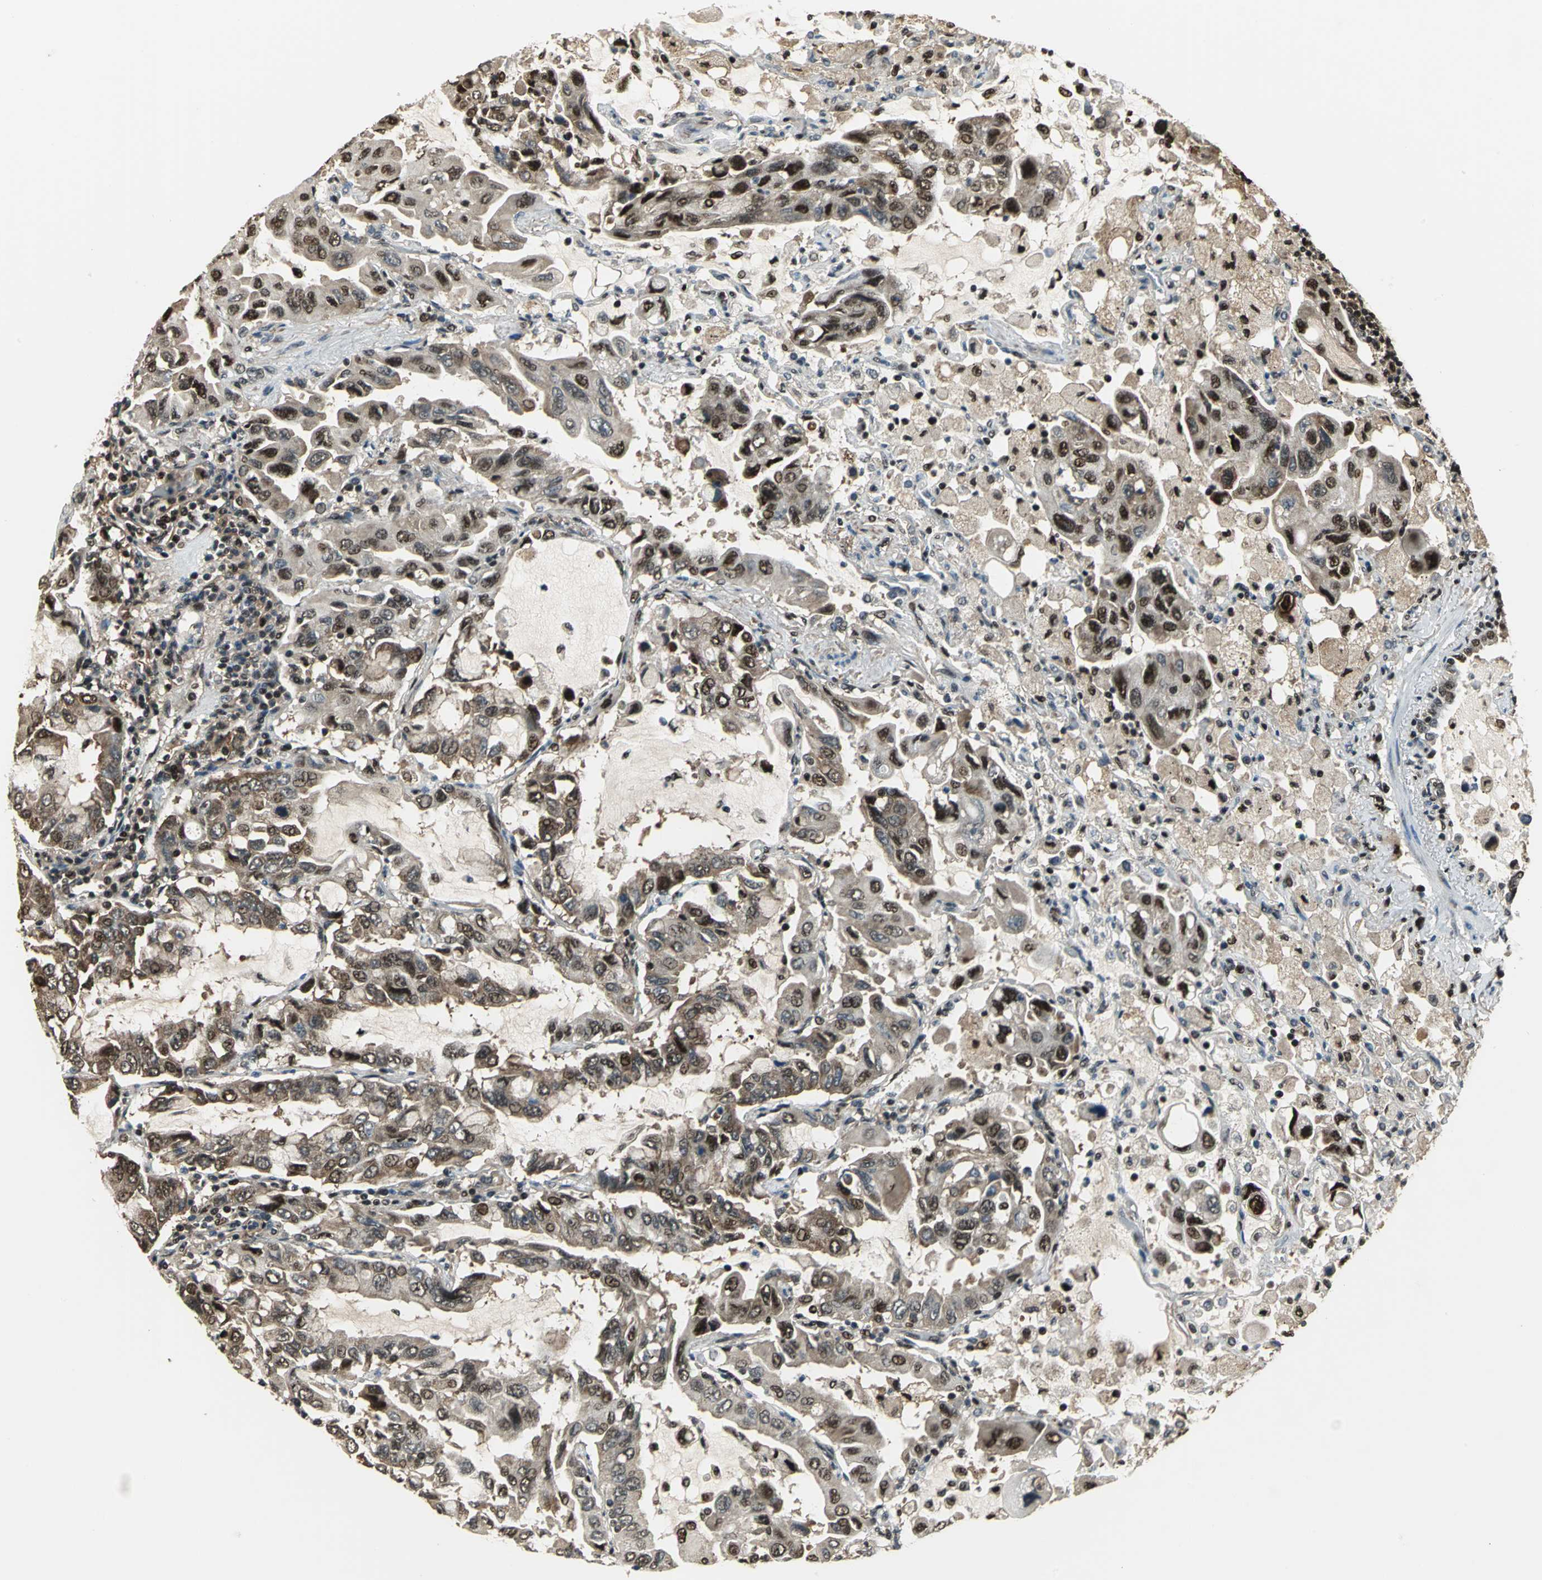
{"staining": {"intensity": "moderate", "quantity": ">75%", "location": "nuclear"}, "tissue": "lung cancer", "cell_type": "Tumor cells", "image_type": "cancer", "snomed": [{"axis": "morphology", "description": "Adenocarcinoma, NOS"}, {"axis": "topography", "description": "Lung"}], "caption": "Adenocarcinoma (lung) stained with a brown dye shows moderate nuclear positive expression in about >75% of tumor cells.", "gene": "MIS18BP1", "patient": {"sex": "male", "age": 64}}